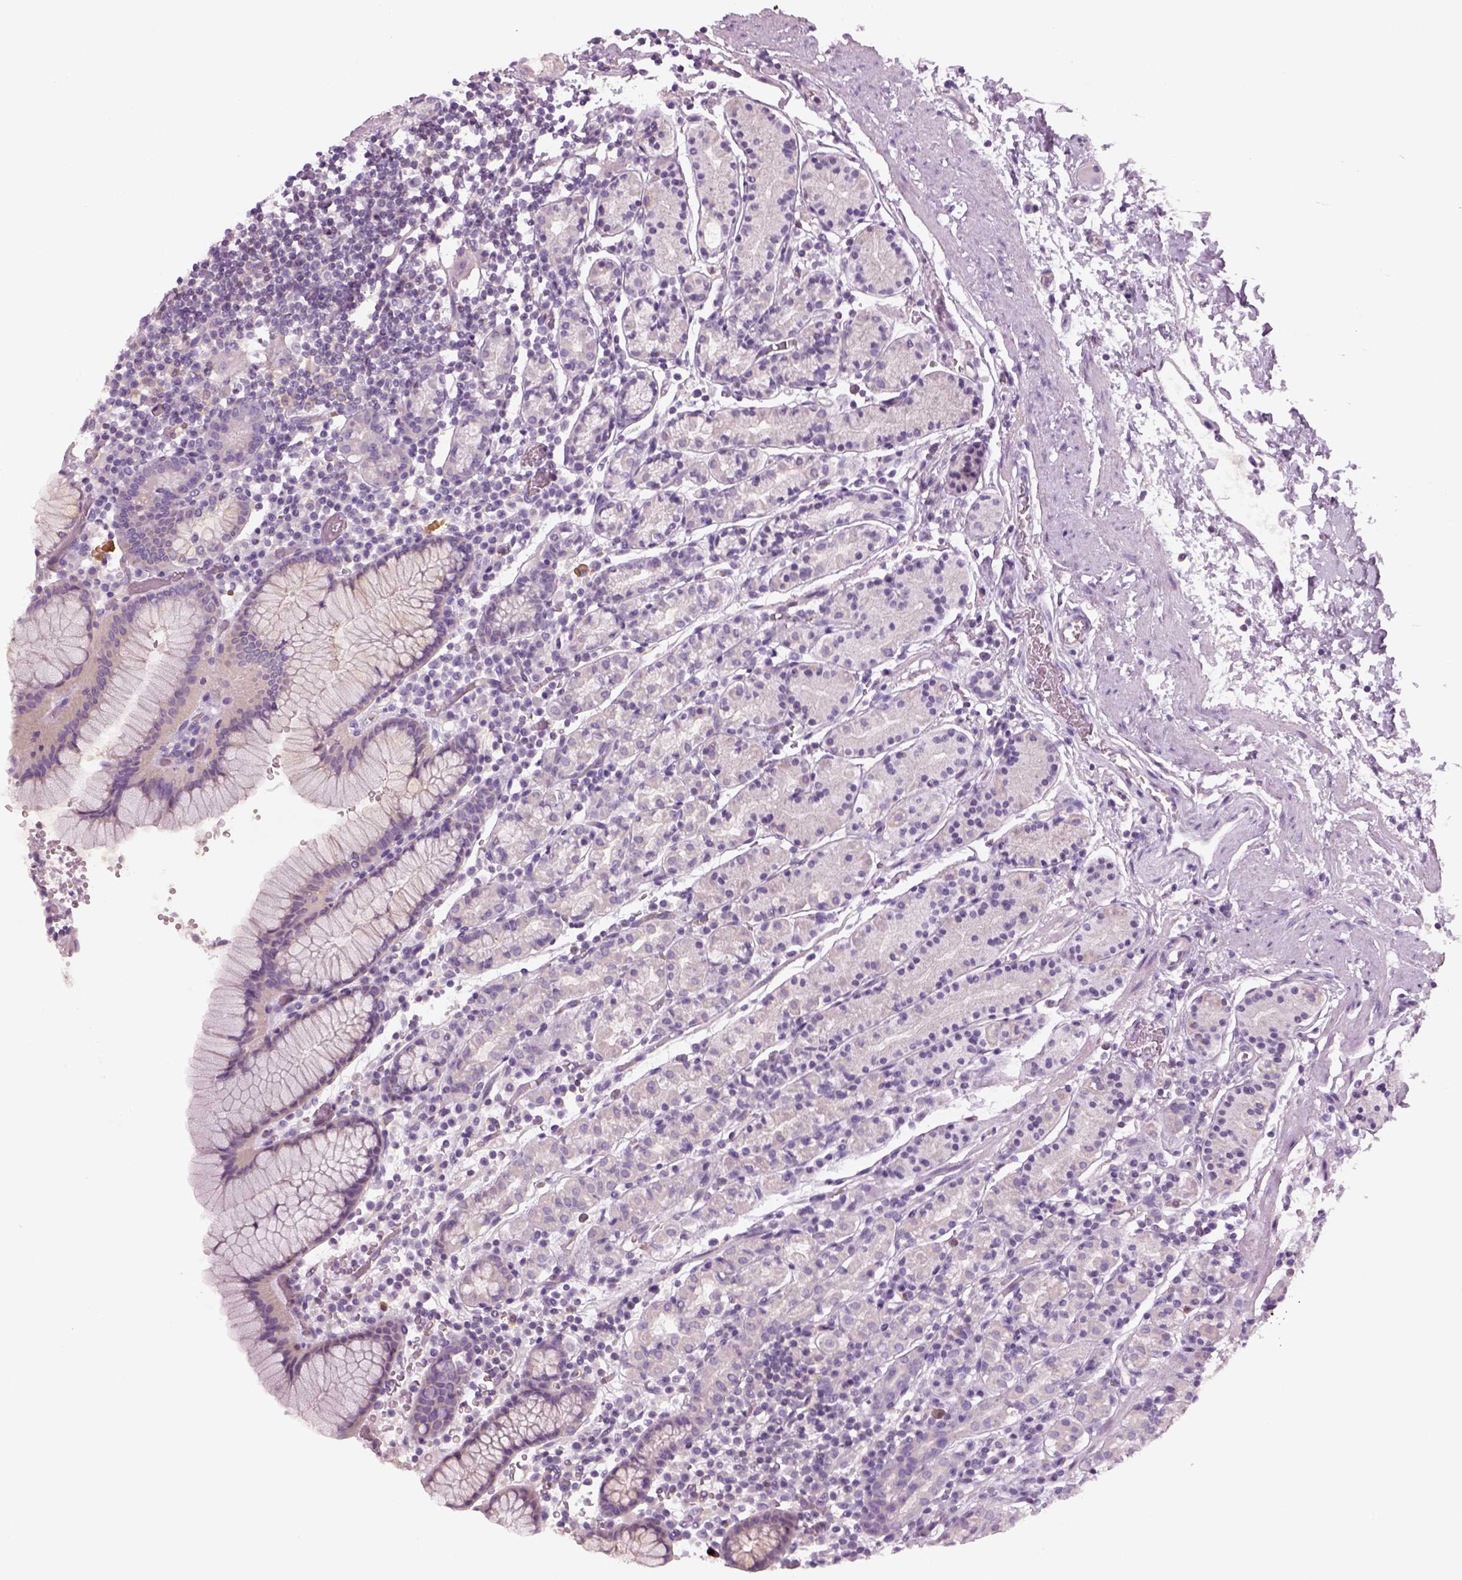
{"staining": {"intensity": "negative", "quantity": "none", "location": "none"}, "tissue": "stomach", "cell_type": "Glandular cells", "image_type": "normal", "snomed": [{"axis": "morphology", "description": "Normal tissue, NOS"}, {"axis": "topography", "description": "Stomach, upper"}, {"axis": "topography", "description": "Stomach"}], "caption": "IHC histopathology image of unremarkable stomach: stomach stained with DAB (3,3'-diaminobenzidine) shows no significant protein staining in glandular cells.", "gene": "SLC1A7", "patient": {"sex": "male", "age": 62}}